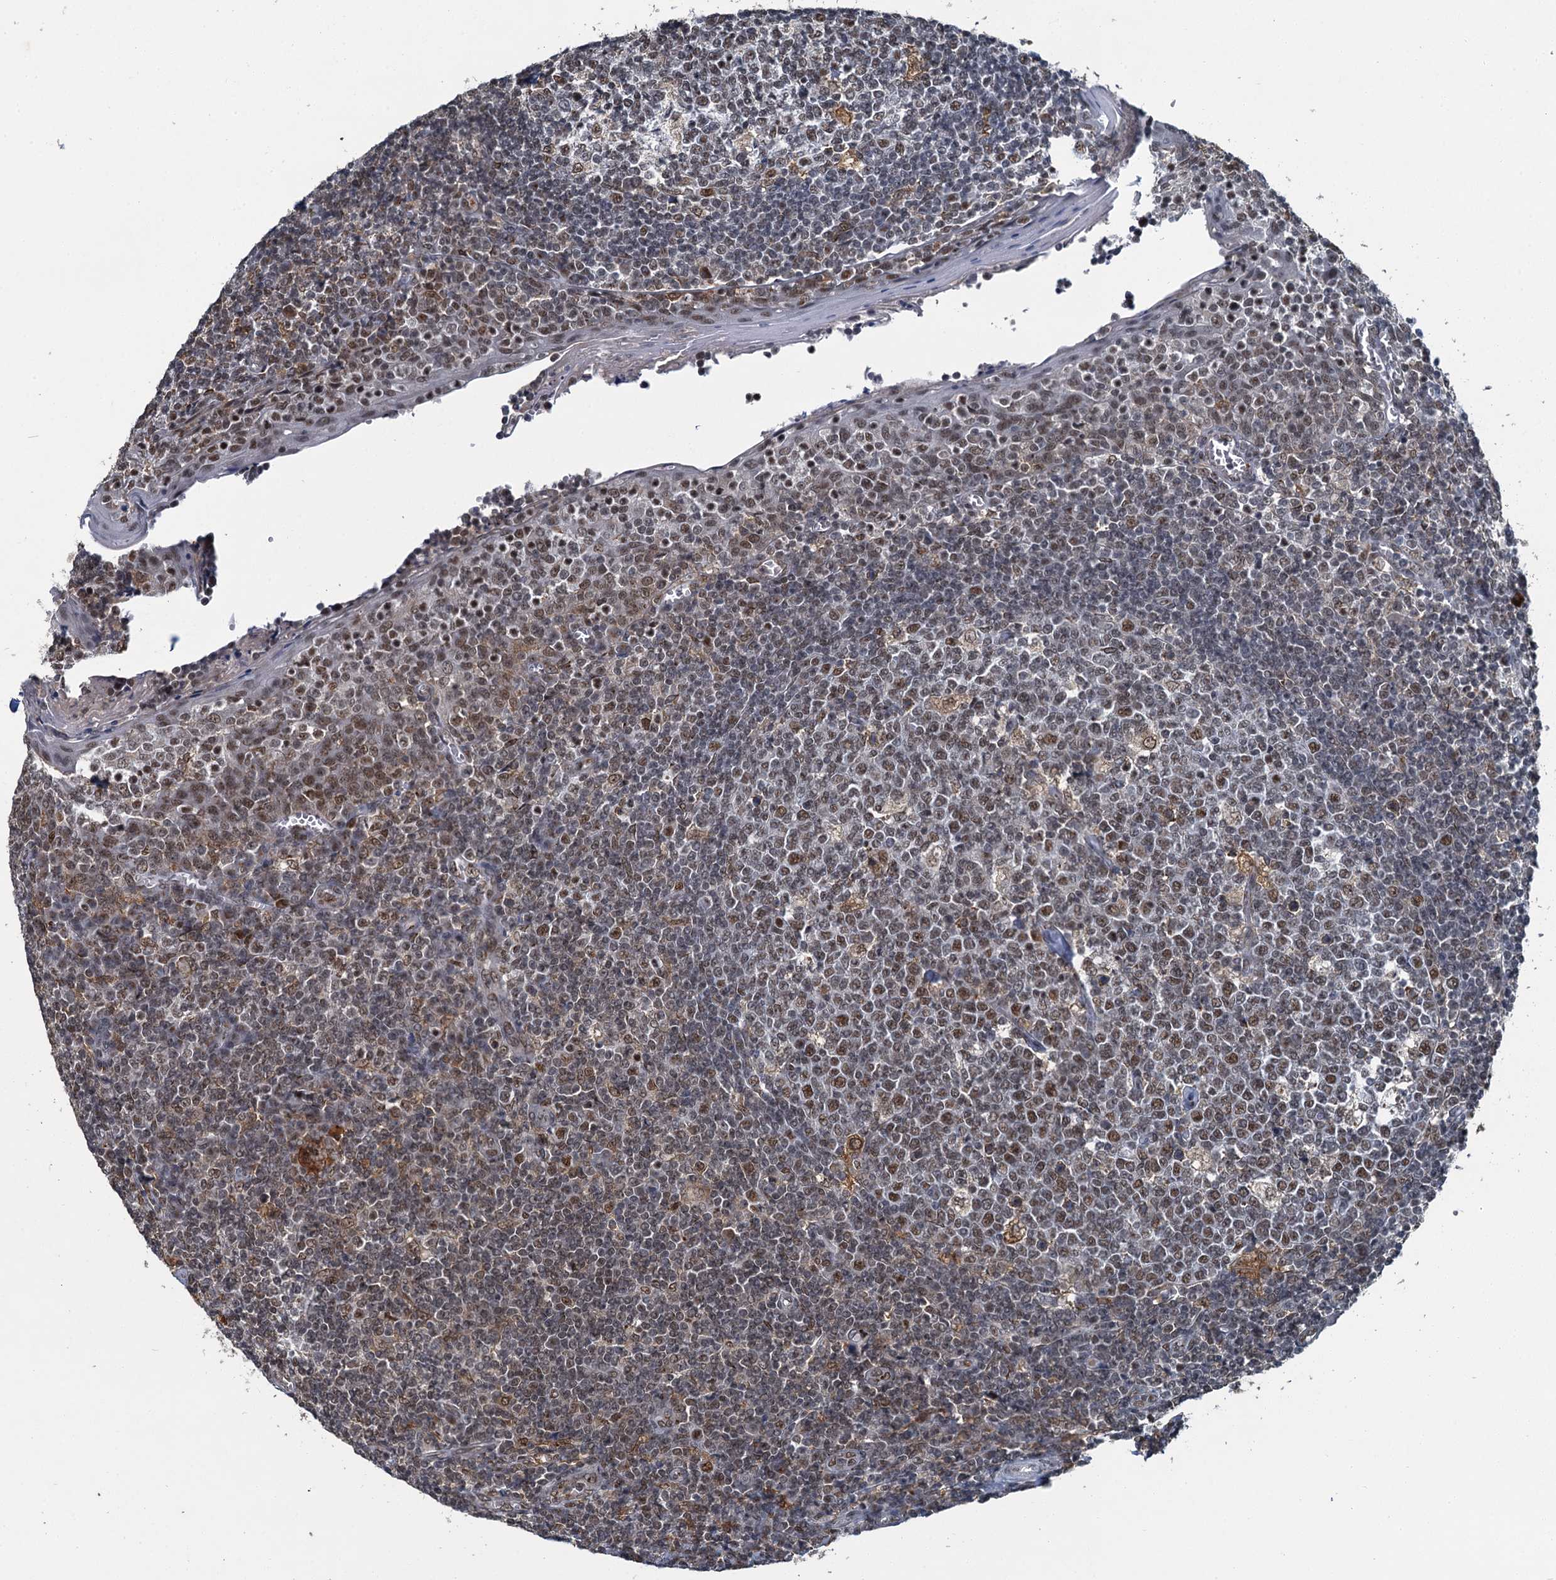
{"staining": {"intensity": "moderate", "quantity": "25%-75%", "location": "nuclear"}, "tissue": "tonsil", "cell_type": "Germinal center cells", "image_type": "normal", "snomed": [{"axis": "morphology", "description": "Normal tissue, NOS"}, {"axis": "topography", "description": "Tonsil"}], "caption": "IHC (DAB) staining of benign human tonsil exhibits moderate nuclear protein positivity in approximately 25%-75% of germinal center cells. Immunohistochemistry (ihc) stains the protein in brown and the nuclei are stained blue.", "gene": "PPHLN1", "patient": {"sex": "female", "age": 19}}